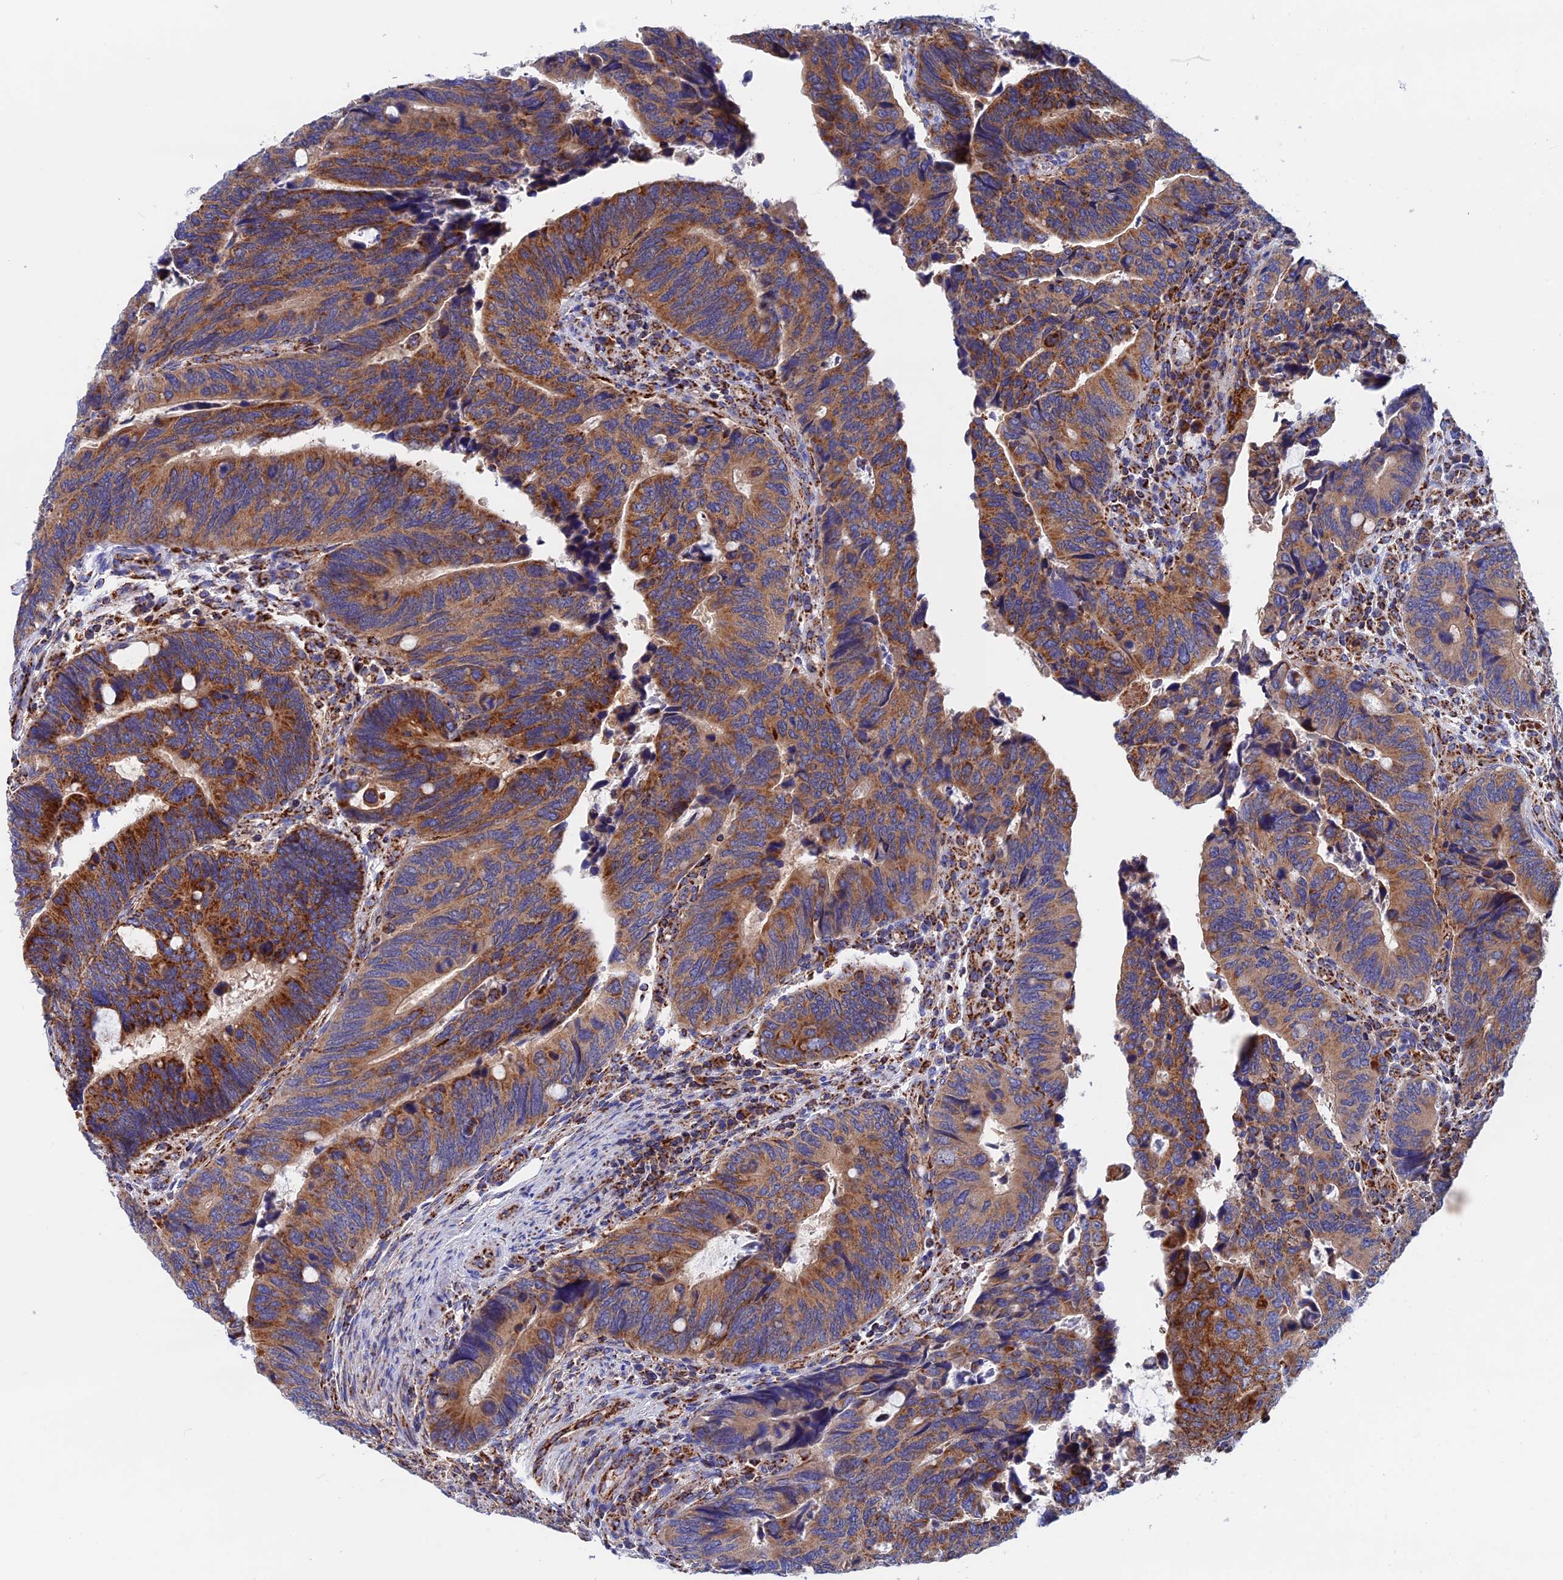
{"staining": {"intensity": "strong", "quantity": ">75%", "location": "cytoplasmic/membranous"}, "tissue": "colorectal cancer", "cell_type": "Tumor cells", "image_type": "cancer", "snomed": [{"axis": "morphology", "description": "Adenocarcinoma, NOS"}, {"axis": "topography", "description": "Colon"}], "caption": "Colorectal cancer (adenocarcinoma) was stained to show a protein in brown. There is high levels of strong cytoplasmic/membranous positivity in about >75% of tumor cells.", "gene": "WDR83", "patient": {"sex": "male", "age": 87}}